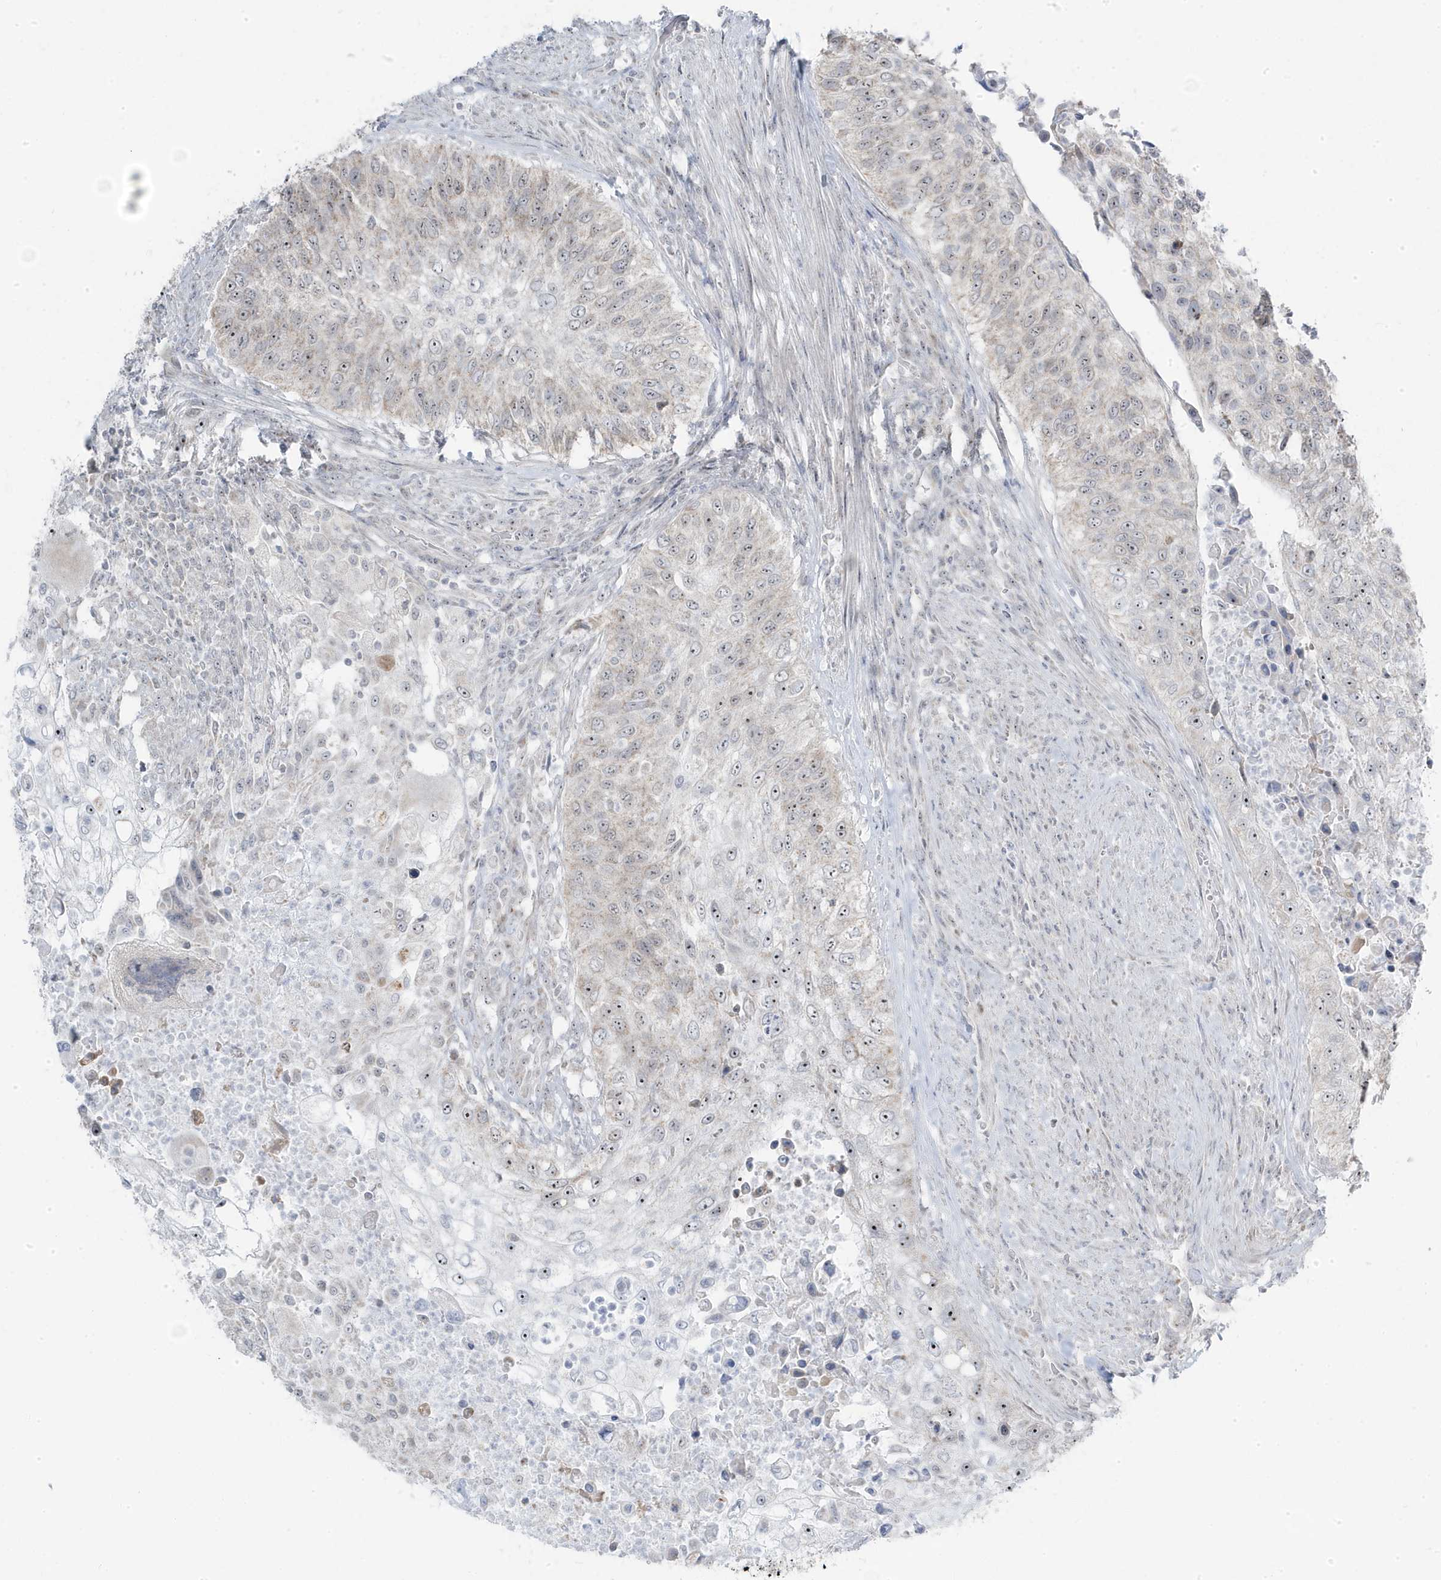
{"staining": {"intensity": "moderate", "quantity": "<25%", "location": "nuclear"}, "tissue": "urothelial cancer", "cell_type": "Tumor cells", "image_type": "cancer", "snomed": [{"axis": "morphology", "description": "Urothelial carcinoma, High grade"}, {"axis": "topography", "description": "Urinary bladder"}], "caption": "Tumor cells display low levels of moderate nuclear positivity in about <25% of cells in high-grade urothelial carcinoma.", "gene": "TSEN15", "patient": {"sex": "female", "age": 60}}